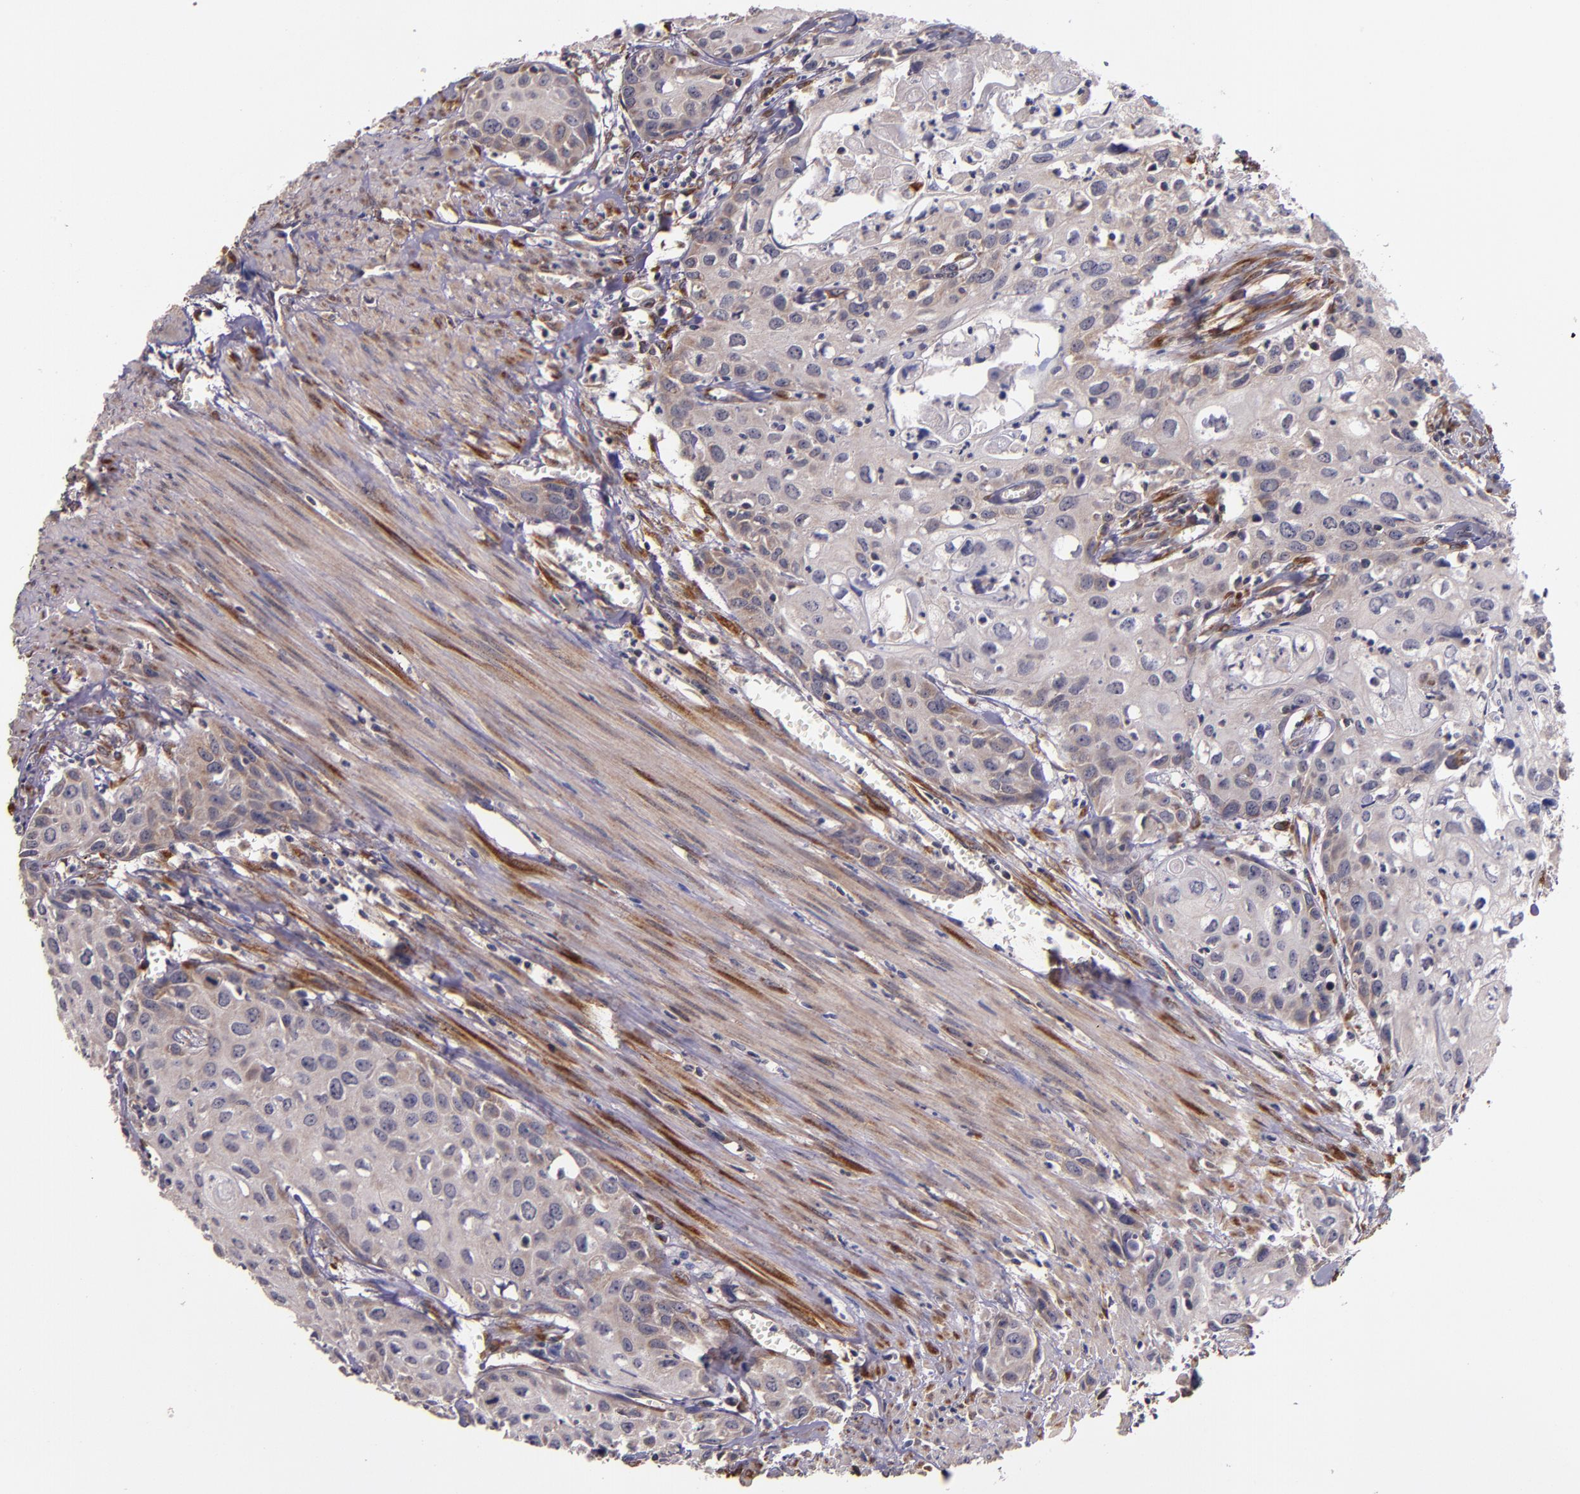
{"staining": {"intensity": "weak", "quantity": ">75%", "location": "cytoplasmic/membranous"}, "tissue": "urothelial cancer", "cell_type": "Tumor cells", "image_type": "cancer", "snomed": [{"axis": "morphology", "description": "Urothelial carcinoma, High grade"}, {"axis": "topography", "description": "Urinary bladder"}], "caption": "Immunohistochemistry (IHC) image of neoplastic tissue: human high-grade urothelial carcinoma stained using immunohistochemistry (IHC) displays low levels of weak protein expression localized specifically in the cytoplasmic/membranous of tumor cells, appearing as a cytoplasmic/membranous brown color.", "gene": "PRAF2", "patient": {"sex": "male", "age": 54}}